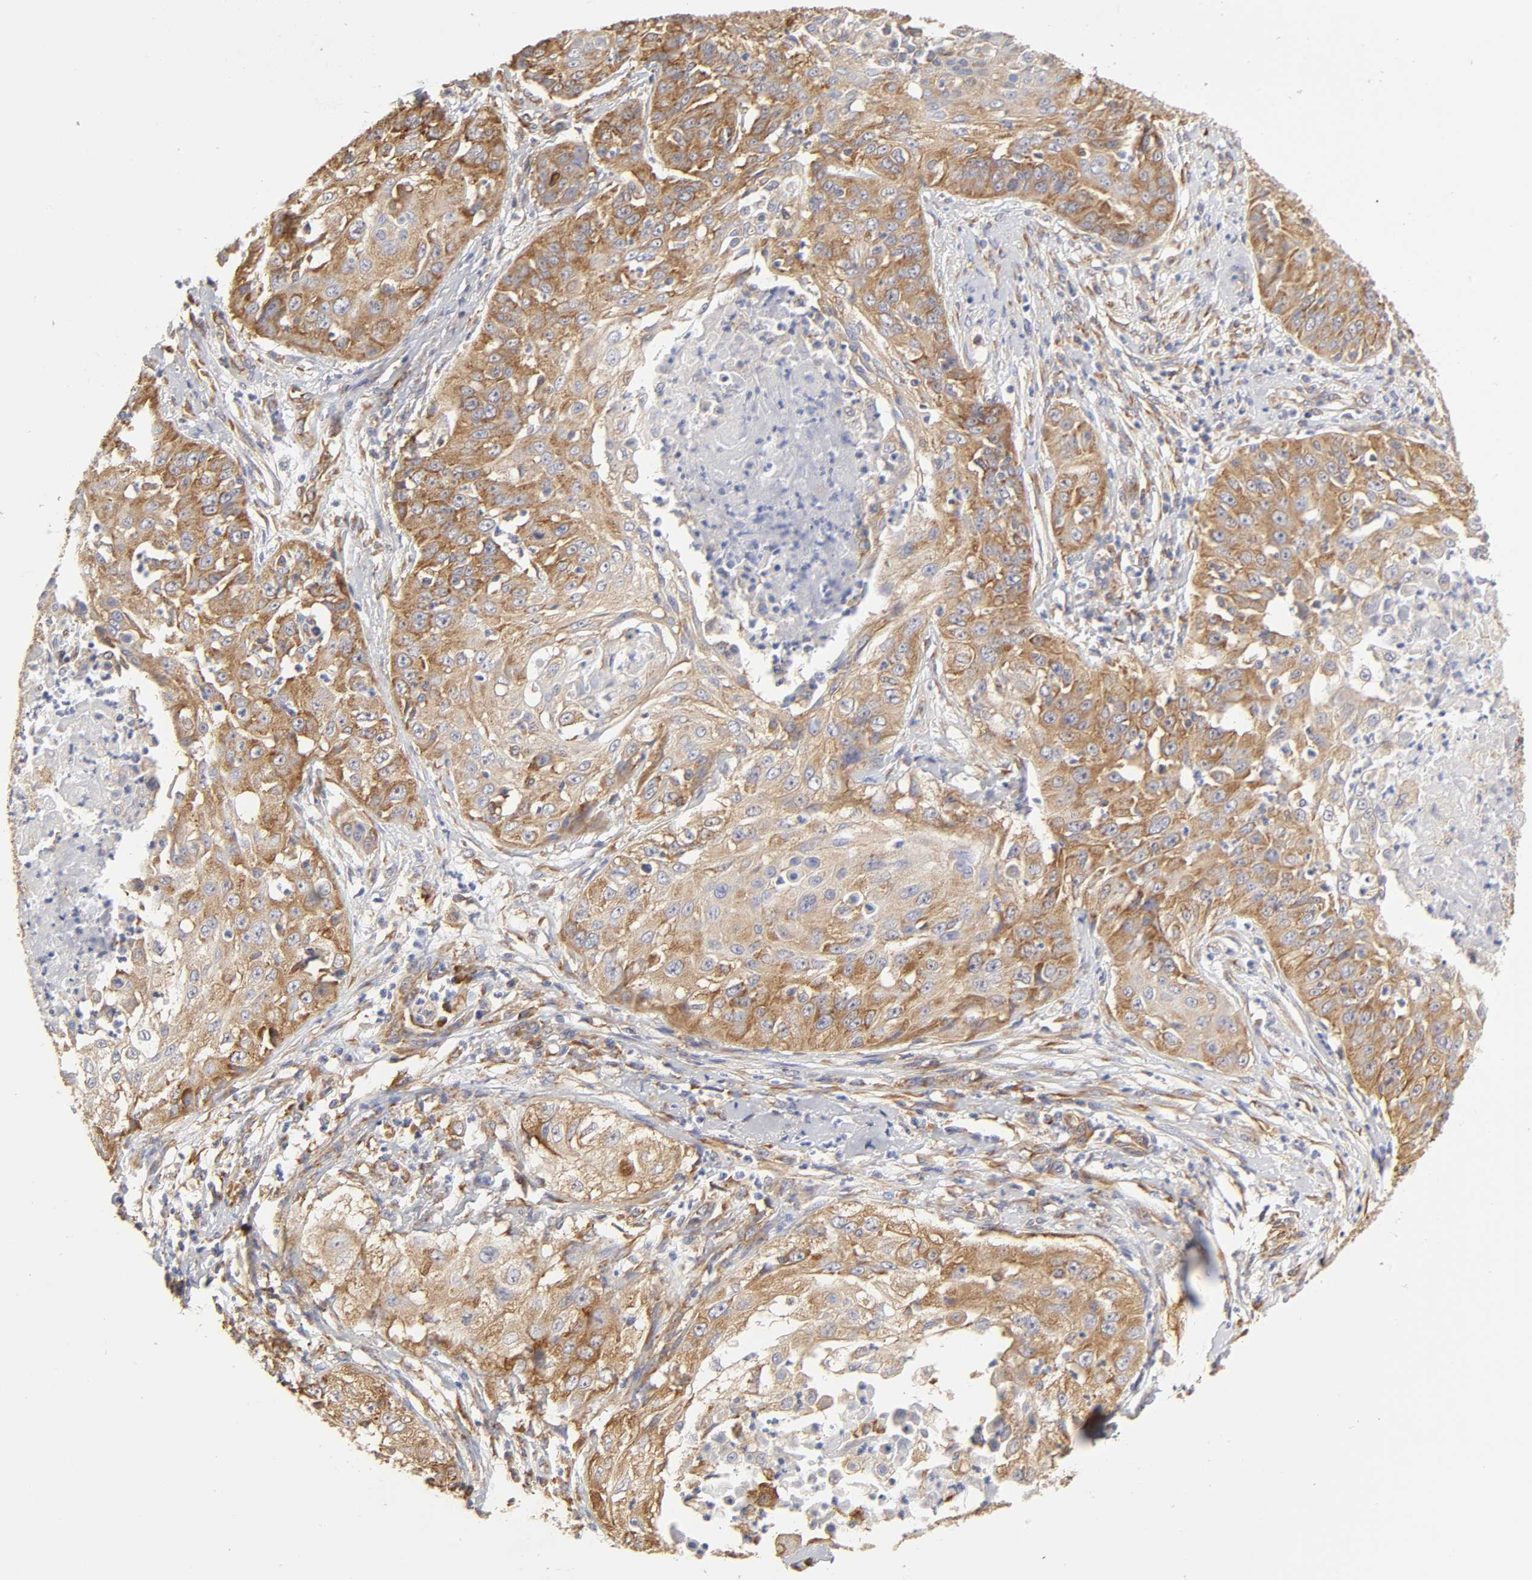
{"staining": {"intensity": "moderate", "quantity": ">75%", "location": "cytoplasmic/membranous"}, "tissue": "cervical cancer", "cell_type": "Tumor cells", "image_type": "cancer", "snomed": [{"axis": "morphology", "description": "Squamous cell carcinoma, NOS"}, {"axis": "topography", "description": "Cervix"}], "caption": "Immunohistochemistry (IHC) histopathology image of cervical cancer stained for a protein (brown), which displays medium levels of moderate cytoplasmic/membranous staining in about >75% of tumor cells.", "gene": "RPL14", "patient": {"sex": "female", "age": 64}}